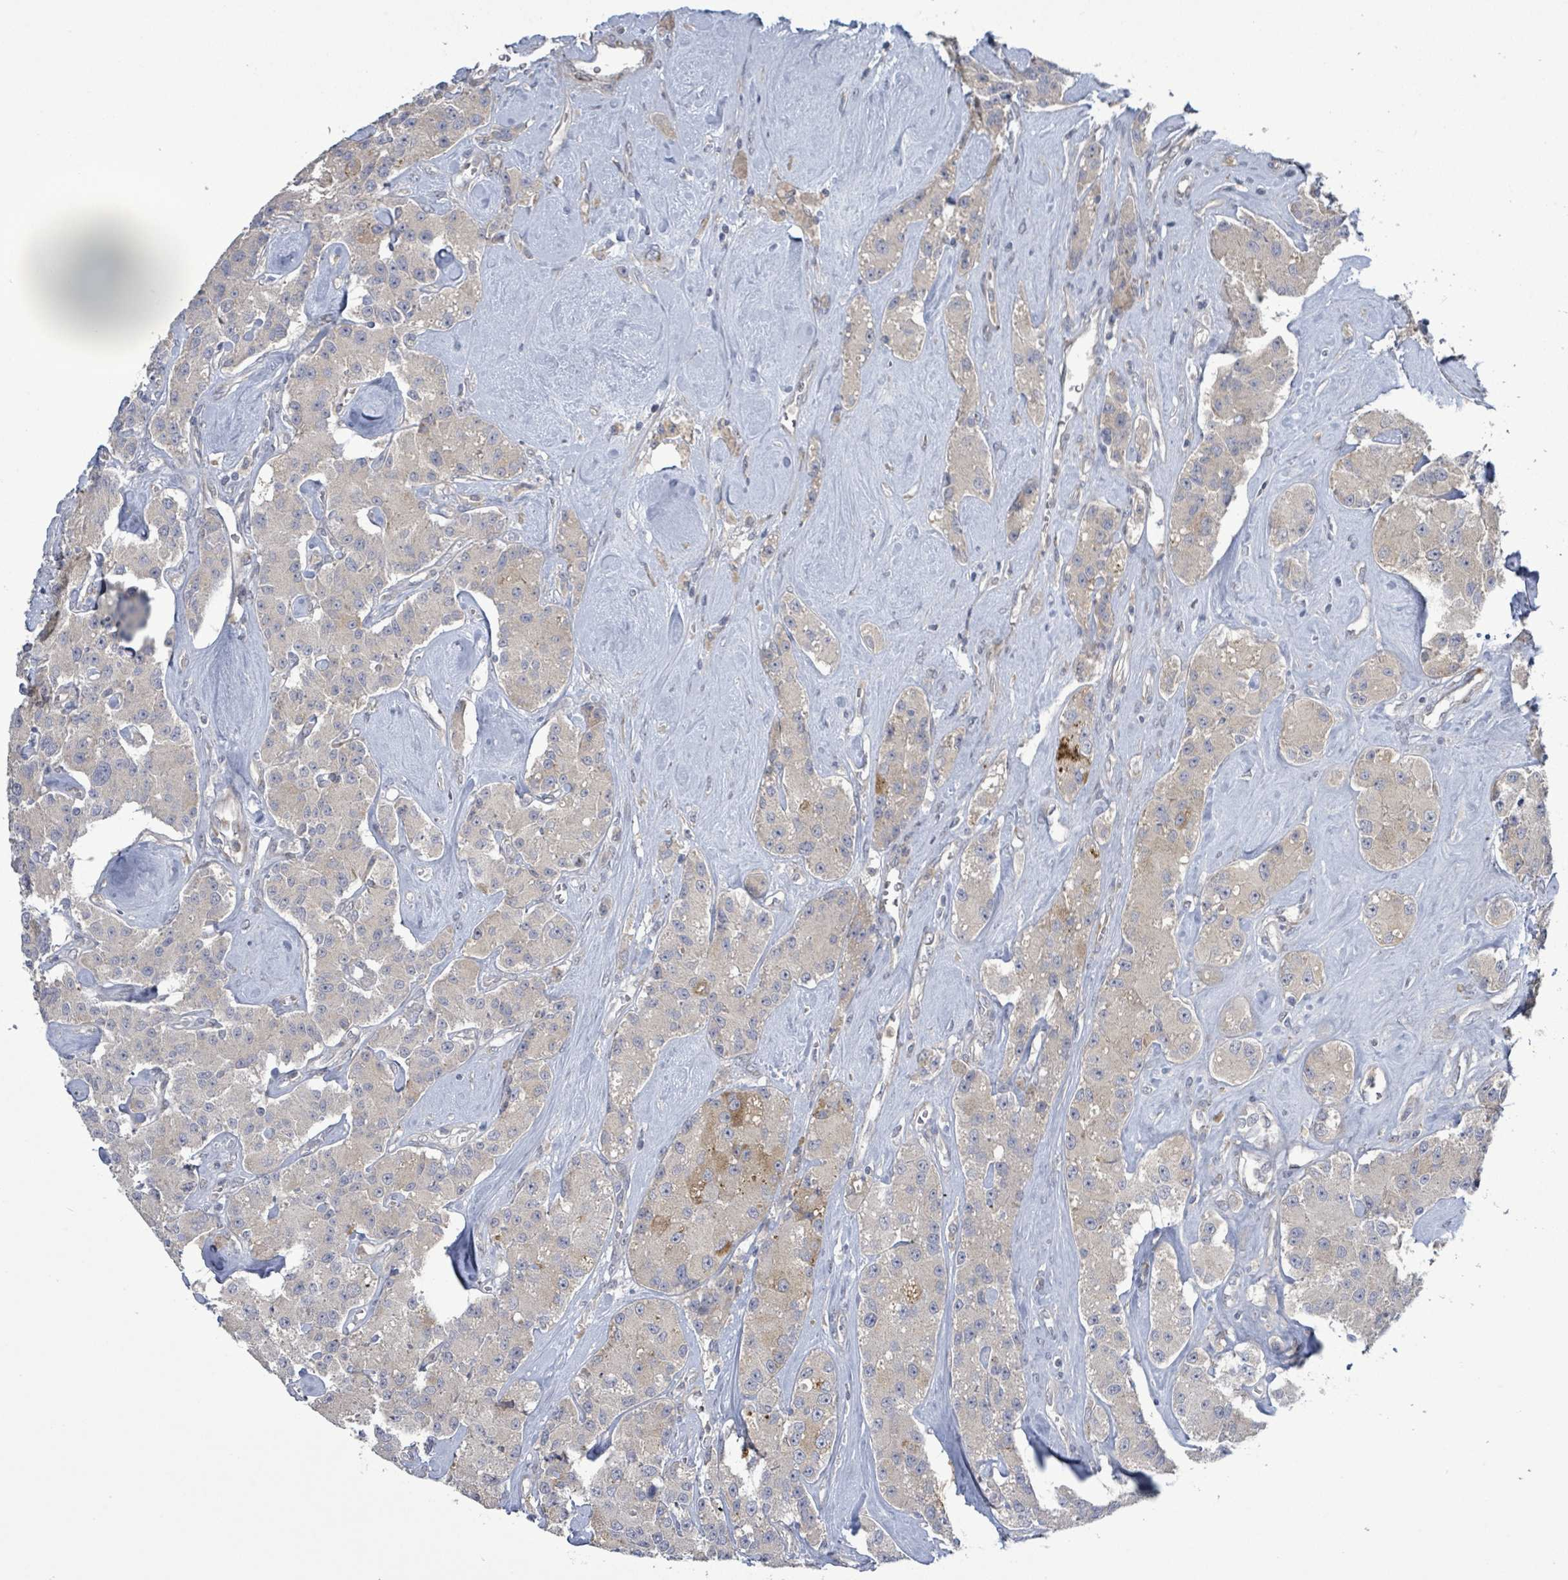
{"staining": {"intensity": "weak", "quantity": "<25%", "location": "cytoplasmic/membranous"}, "tissue": "carcinoid", "cell_type": "Tumor cells", "image_type": "cancer", "snomed": [{"axis": "morphology", "description": "Carcinoid, malignant, NOS"}, {"axis": "topography", "description": "Pancreas"}], "caption": "Carcinoid stained for a protein using immunohistochemistry (IHC) displays no staining tumor cells.", "gene": "SLIT3", "patient": {"sex": "male", "age": 41}}